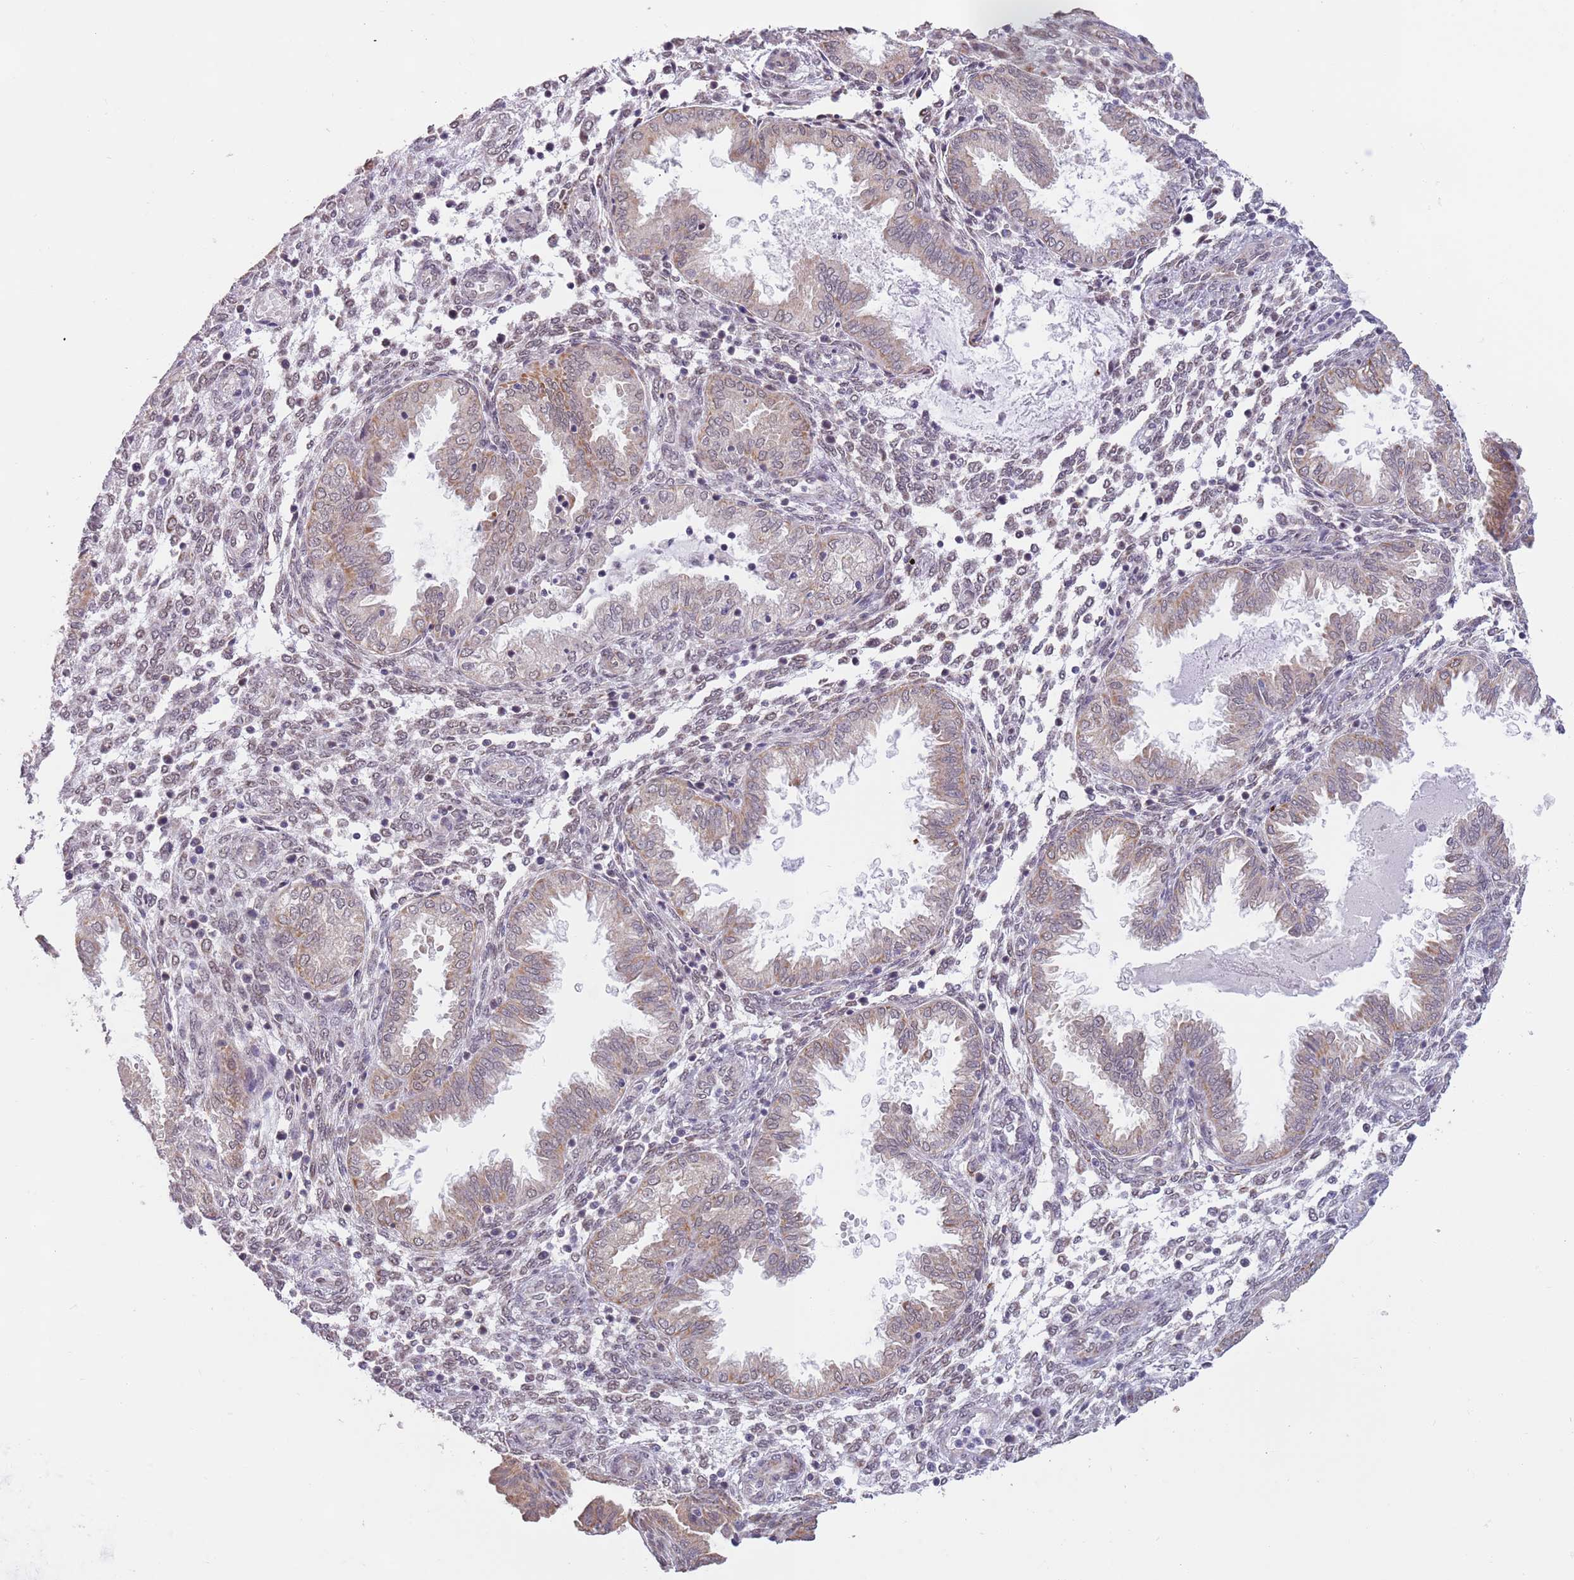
{"staining": {"intensity": "weak", "quantity": ">75%", "location": "cytoplasmic/membranous,nuclear"}, "tissue": "endometrium", "cell_type": "Cells in endometrial stroma", "image_type": "normal", "snomed": [{"axis": "morphology", "description": "Normal tissue, NOS"}, {"axis": "topography", "description": "Endometrium"}], "caption": "Weak cytoplasmic/membranous,nuclear staining is seen in approximately >75% of cells in endometrial stroma in unremarkable endometrium. Using DAB (brown) and hematoxylin (blue) stains, captured at high magnification using brightfield microscopy.", "gene": "UQCC3", "patient": {"sex": "female", "age": 33}}